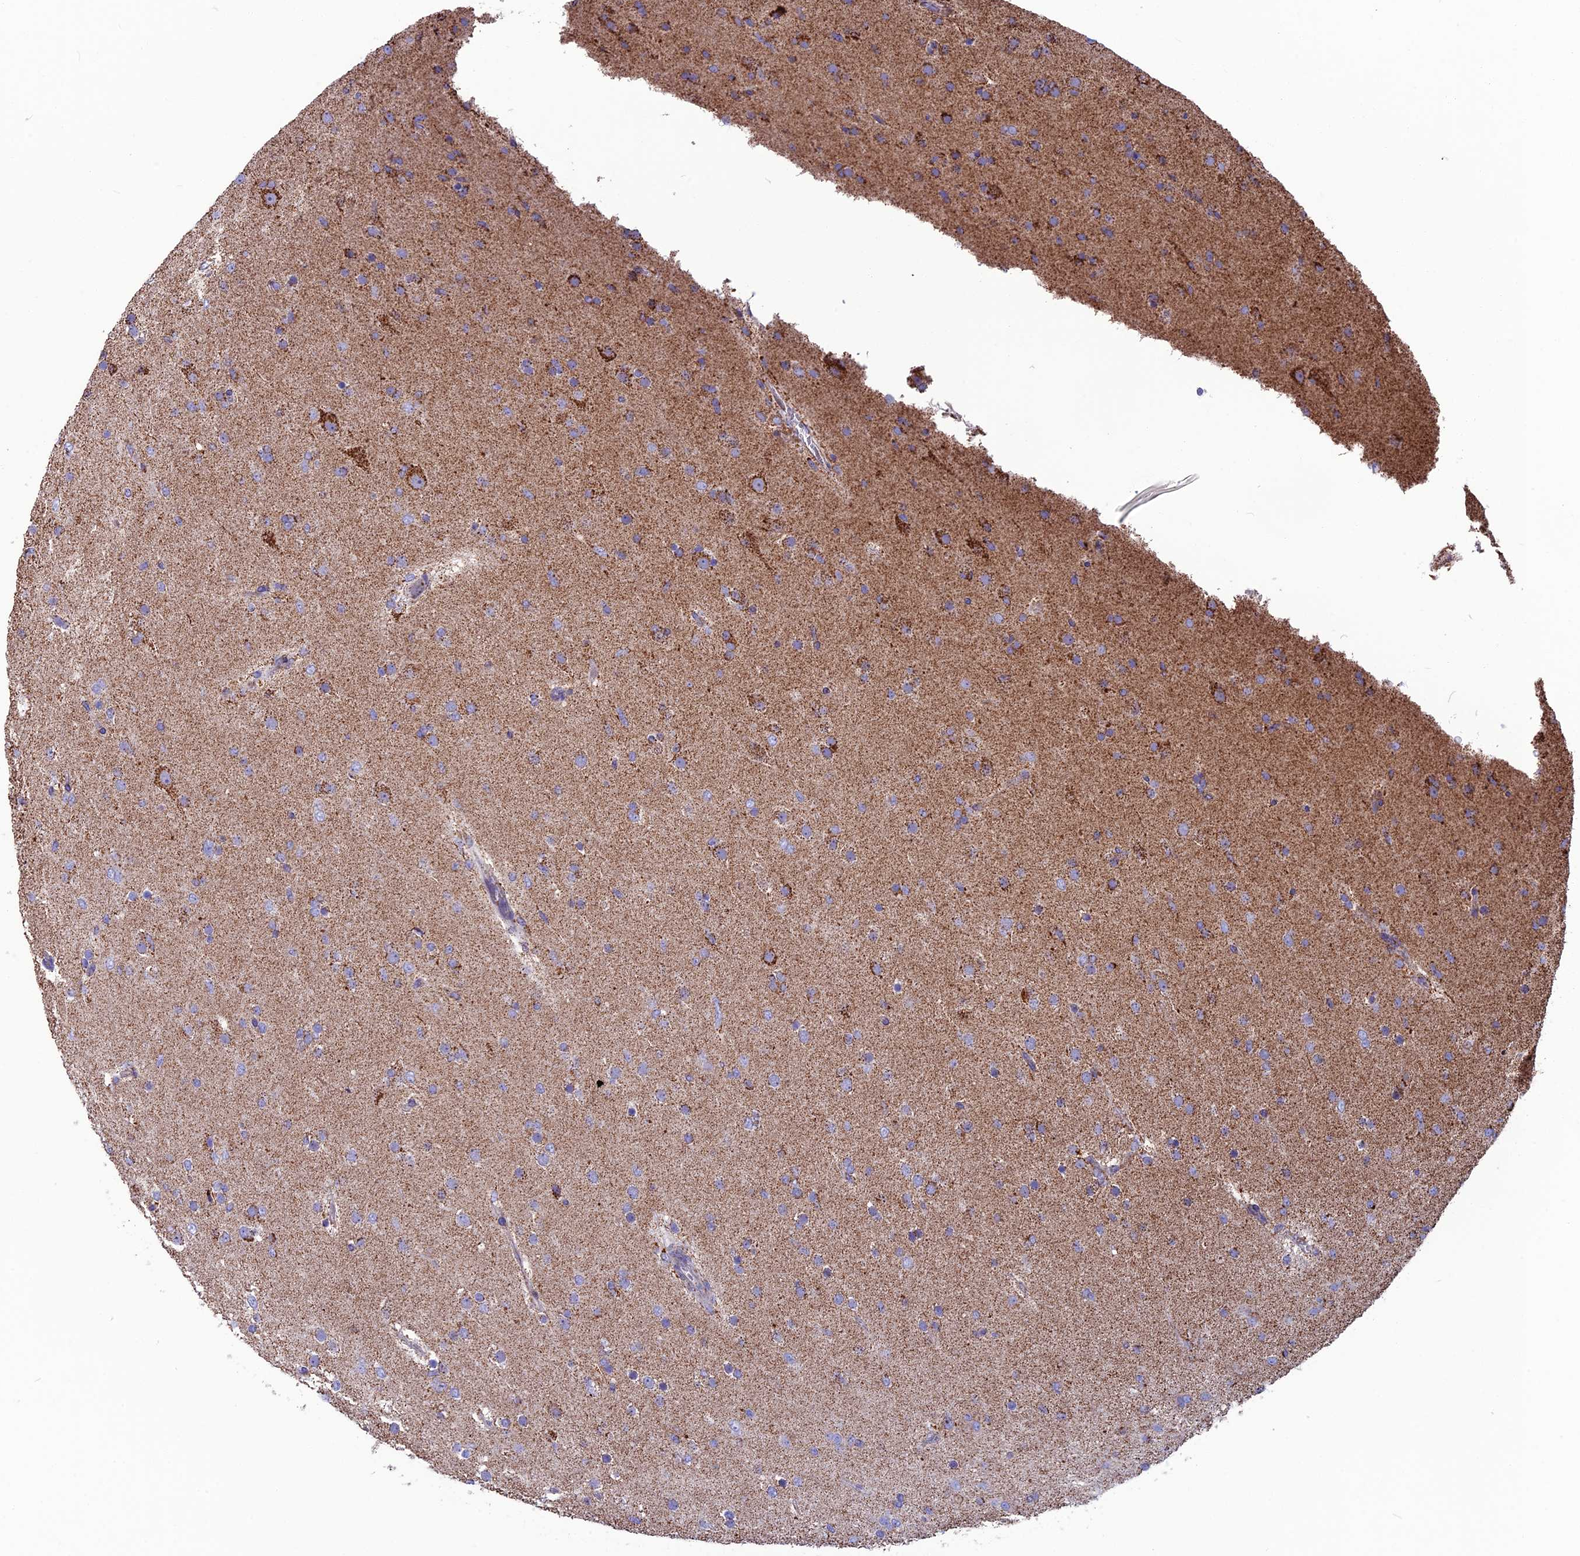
{"staining": {"intensity": "moderate", "quantity": ">75%", "location": "cytoplasmic/membranous"}, "tissue": "glioma", "cell_type": "Tumor cells", "image_type": "cancer", "snomed": [{"axis": "morphology", "description": "Glioma, malignant, Low grade"}, {"axis": "topography", "description": "Brain"}], "caption": "A high-resolution micrograph shows IHC staining of low-grade glioma (malignant), which reveals moderate cytoplasmic/membranous expression in about >75% of tumor cells.", "gene": "CS", "patient": {"sex": "male", "age": 65}}